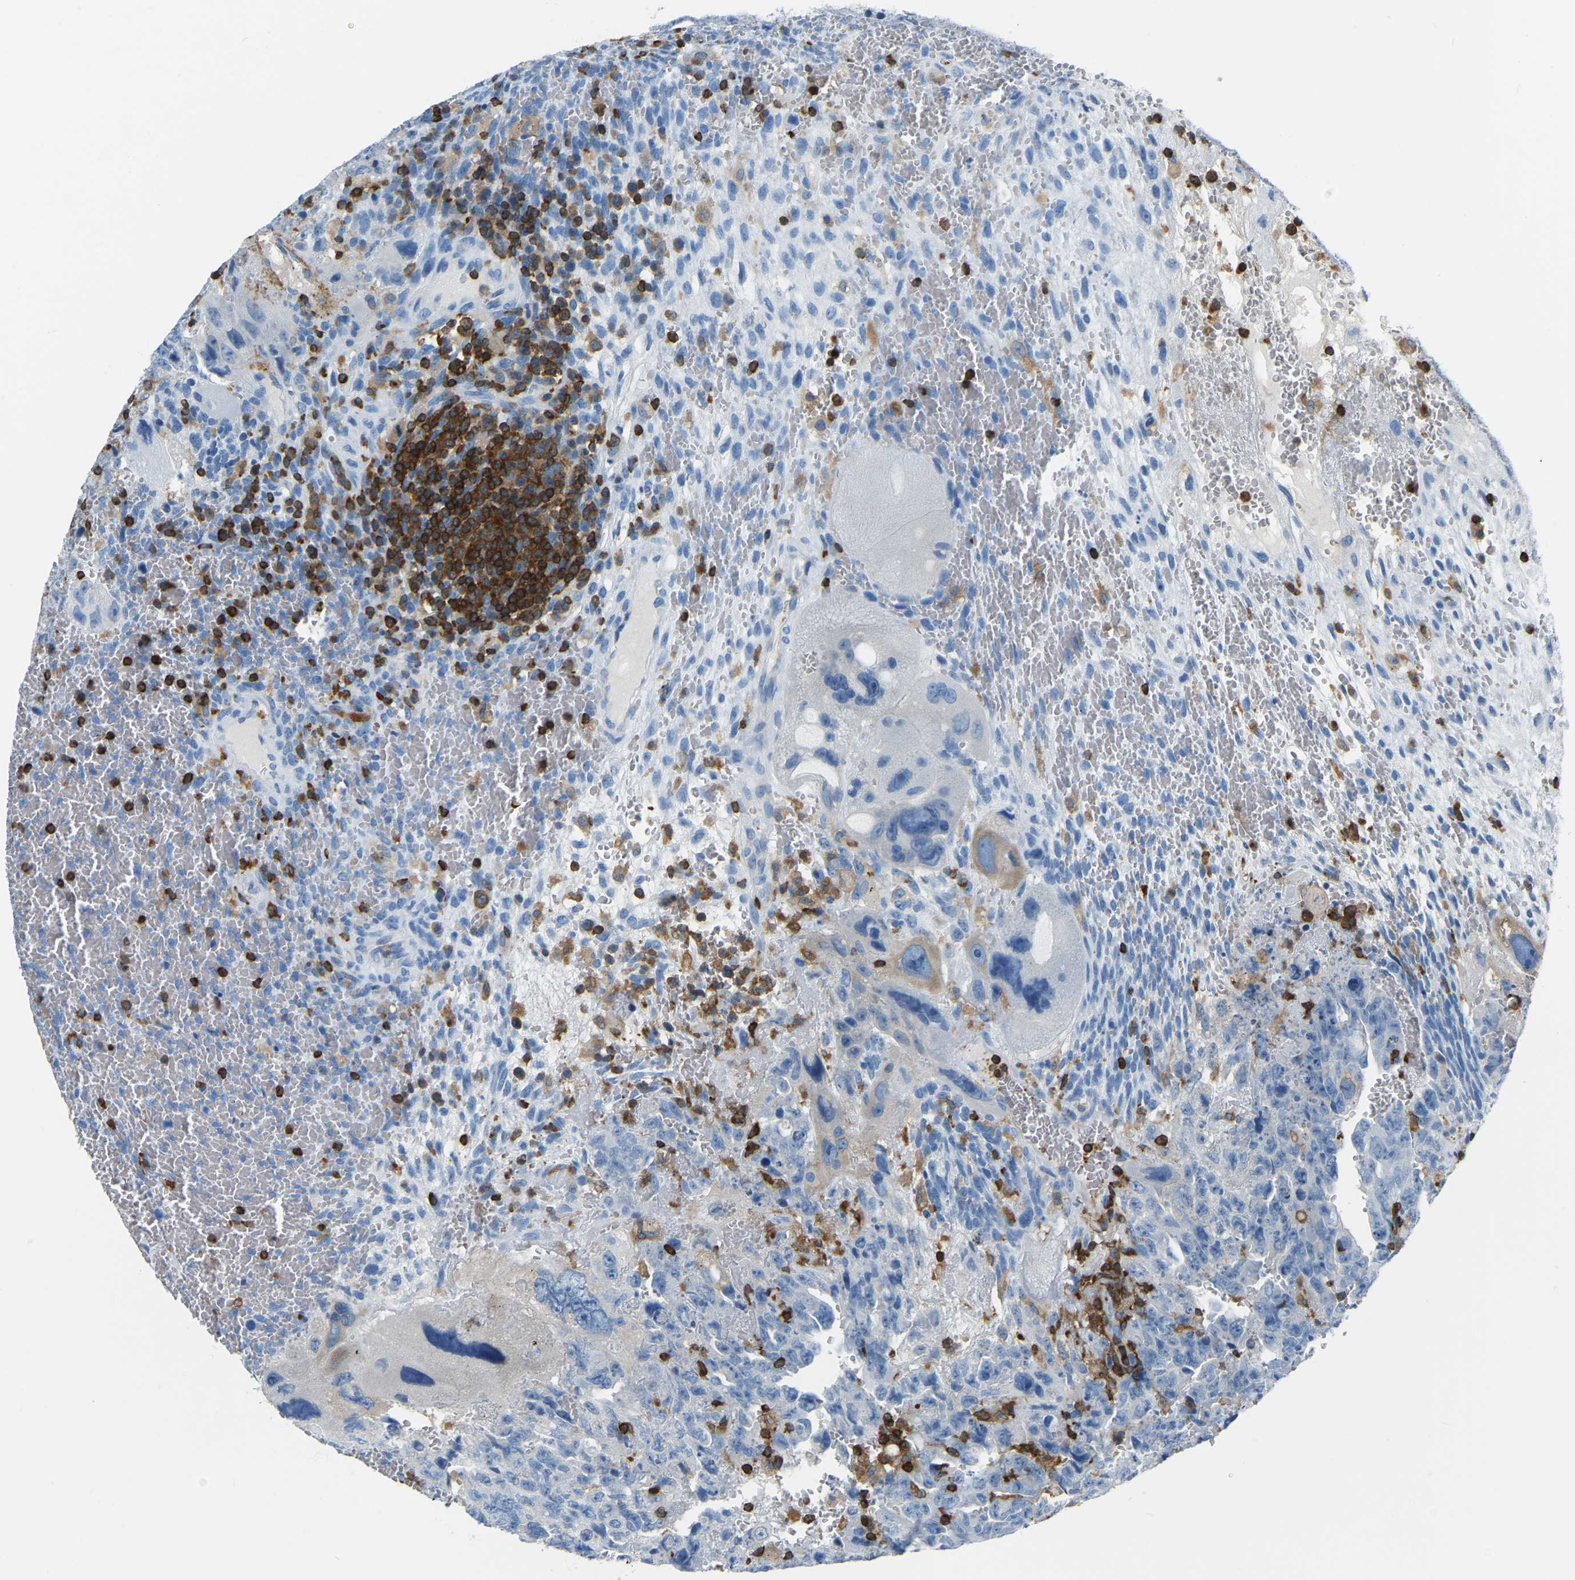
{"staining": {"intensity": "weak", "quantity": "<25%", "location": "cytoplasmic/membranous"}, "tissue": "testis cancer", "cell_type": "Tumor cells", "image_type": "cancer", "snomed": [{"axis": "morphology", "description": "Carcinoma, Embryonal, NOS"}, {"axis": "topography", "description": "Testis"}], "caption": "High magnification brightfield microscopy of embryonal carcinoma (testis) stained with DAB (3,3'-diaminobenzidine) (brown) and counterstained with hematoxylin (blue): tumor cells show no significant staining. (Brightfield microscopy of DAB (3,3'-diaminobenzidine) IHC at high magnification).", "gene": "ARHGAP45", "patient": {"sex": "male", "age": 28}}